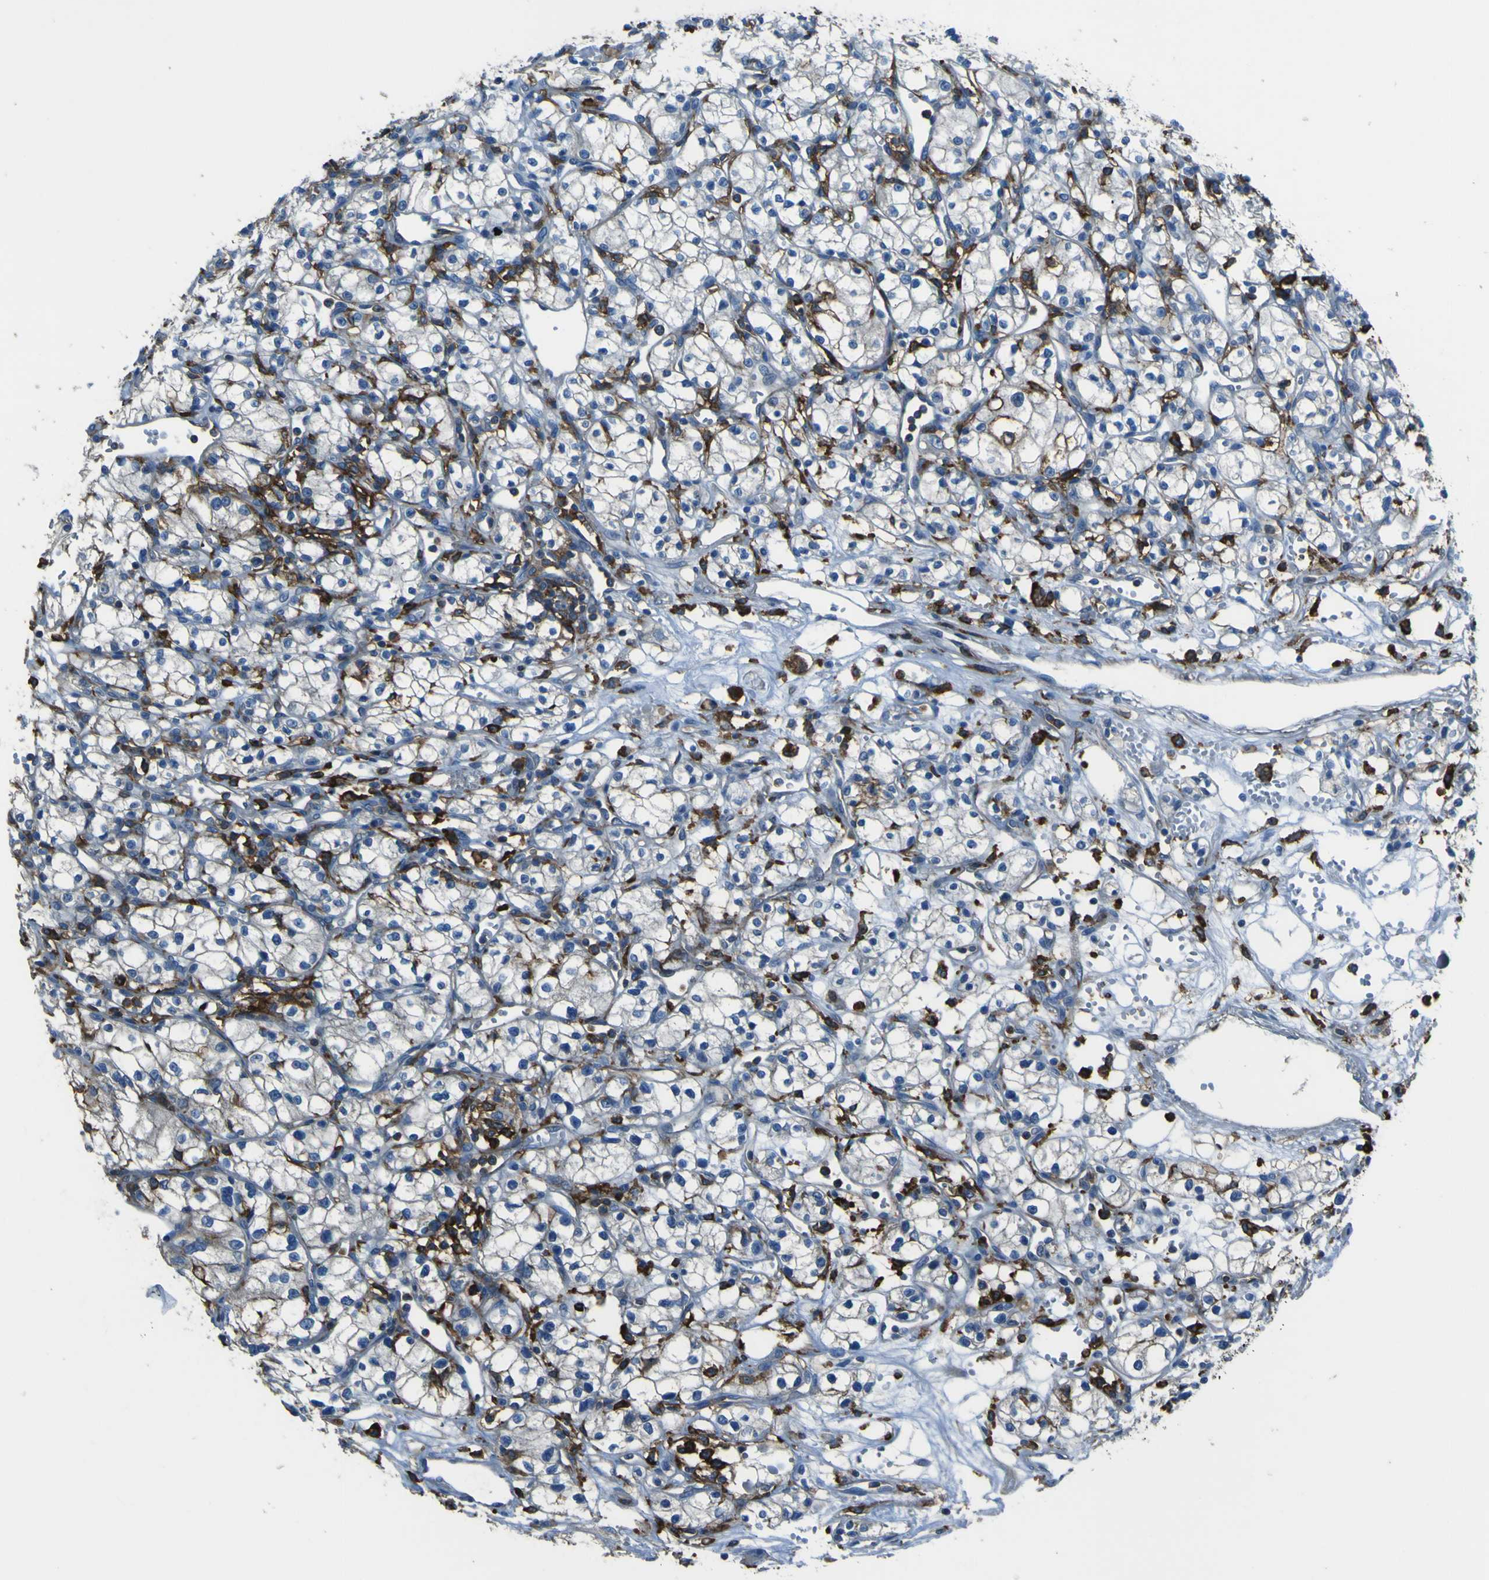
{"staining": {"intensity": "negative", "quantity": "none", "location": "none"}, "tissue": "renal cancer", "cell_type": "Tumor cells", "image_type": "cancer", "snomed": [{"axis": "morphology", "description": "Normal tissue, NOS"}, {"axis": "morphology", "description": "Adenocarcinoma, NOS"}, {"axis": "topography", "description": "Kidney"}], "caption": "Tumor cells show no significant staining in renal cancer (adenocarcinoma).", "gene": "LAIR1", "patient": {"sex": "male", "age": 59}}